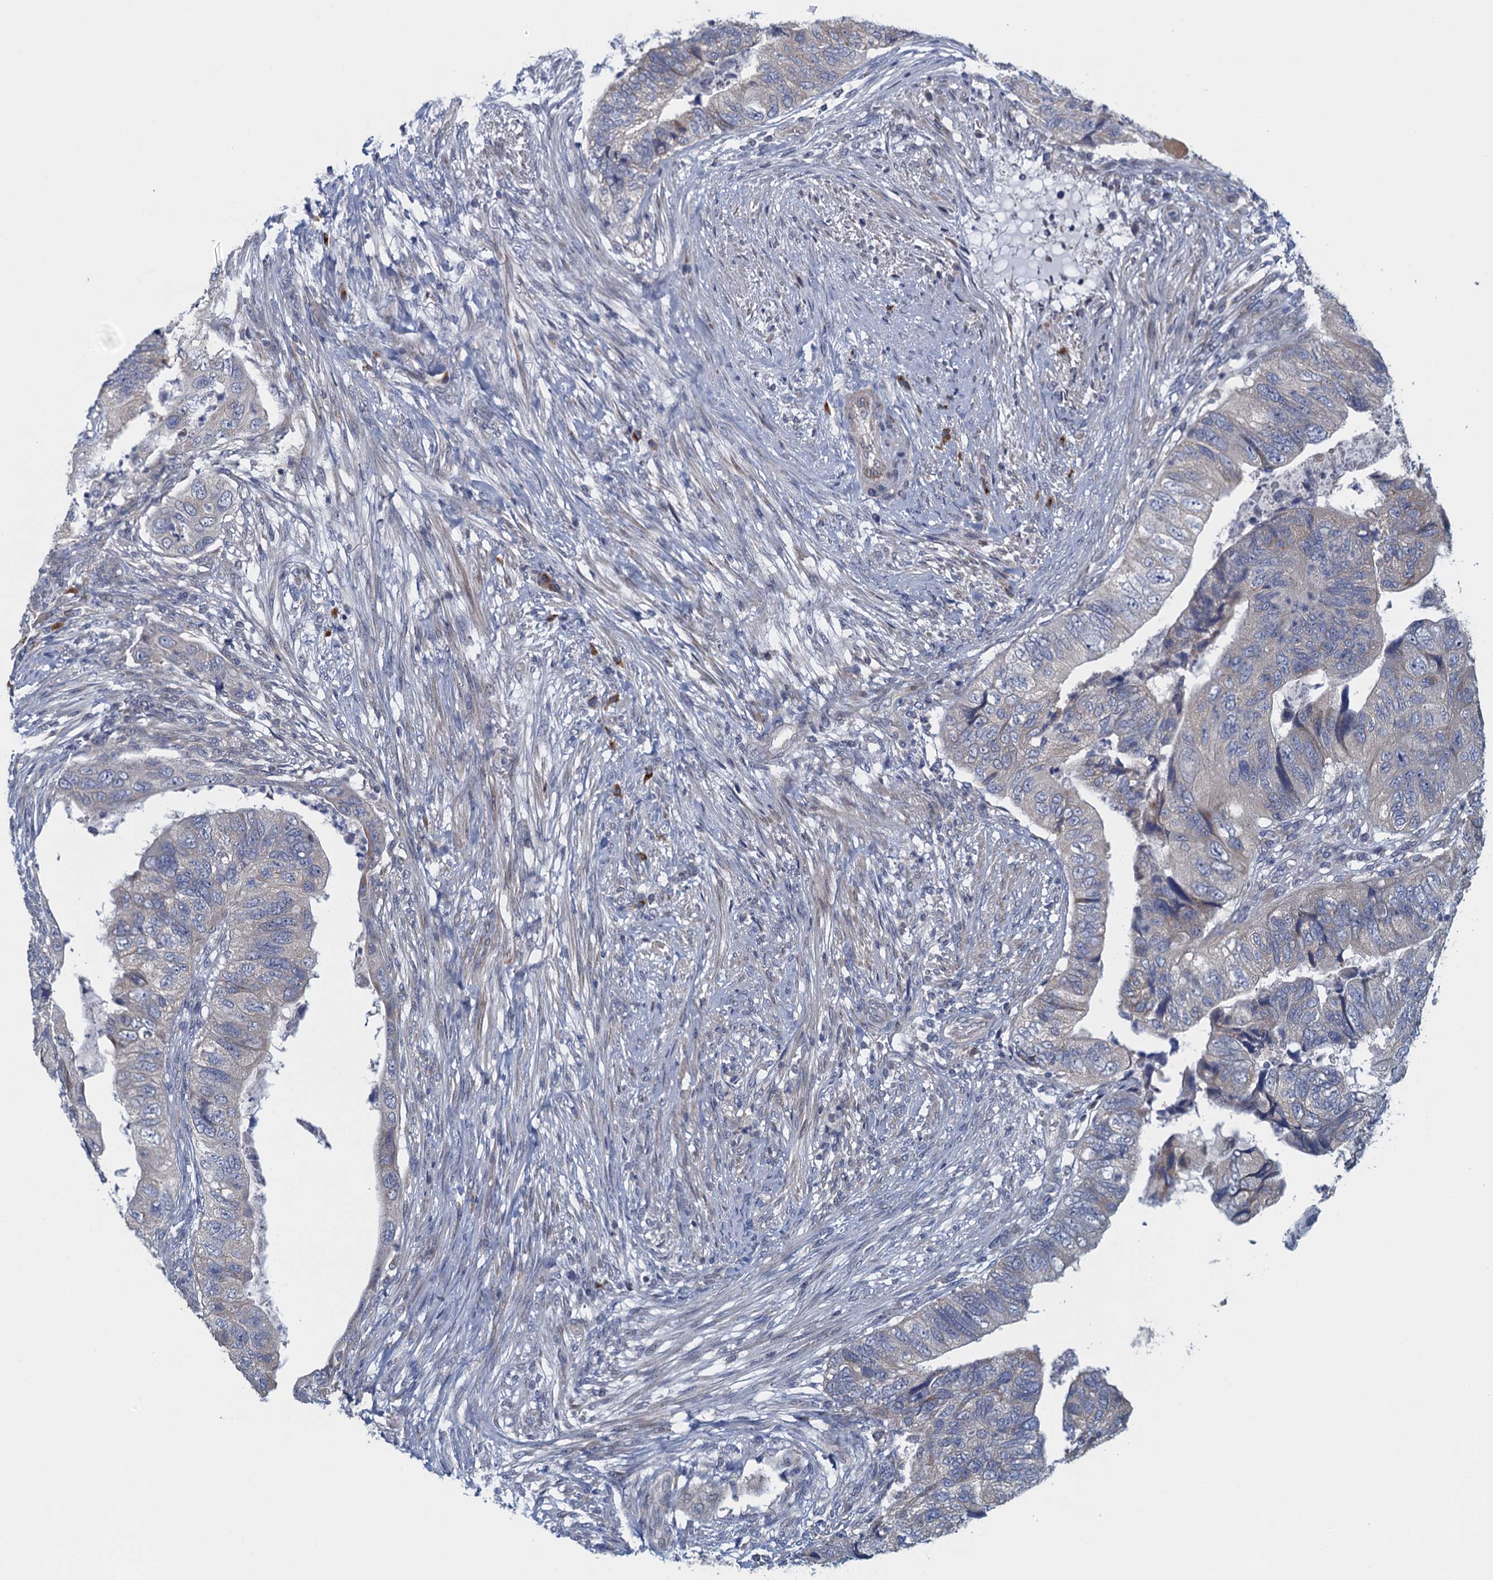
{"staining": {"intensity": "negative", "quantity": "none", "location": "none"}, "tissue": "colorectal cancer", "cell_type": "Tumor cells", "image_type": "cancer", "snomed": [{"axis": "morphology", "description": "Adenocarcinoma, NOS"}, {"axis": "topography", "description": "Rectum"}], "caption": "Histopathology image shows no protein staining in tumor cells of colorectal cancer (adenocarcinoma) tissue.", "gene": "ALG2", "patient": {"sex": "male", "age": 63}}